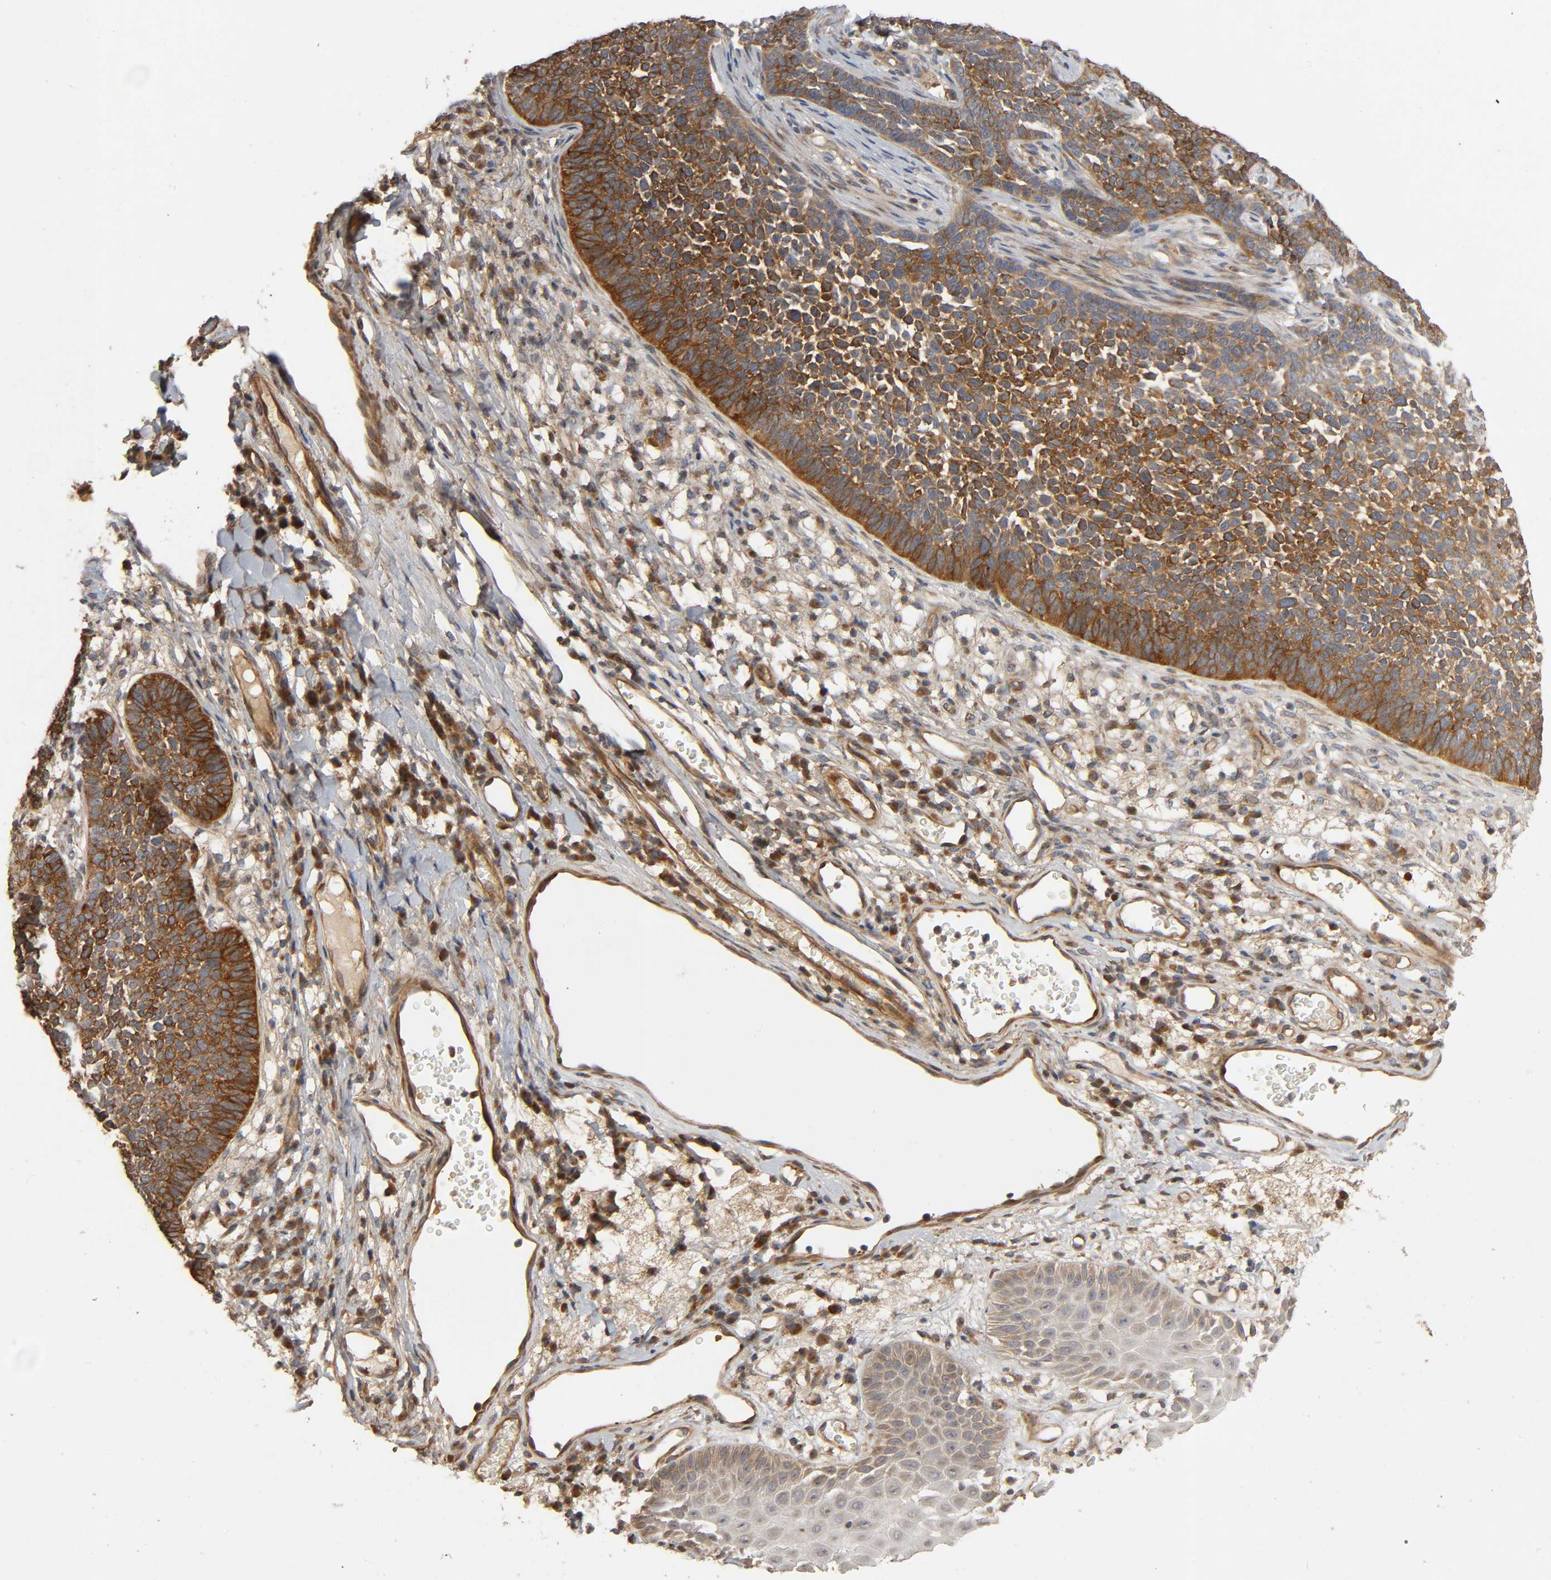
{"staining": {"intensity": "strong", "quantity": "25%-75%", "location": "cytoplasmic/membranous"}, "tissue": "skin cancer", "cell_type": "Tumor cells", "image_type": "cancer", "snomed": [{"axis": "morphology", "description": "Basal cell carcinoma"}, {"axis": "topography", "description": "Skin"}], "caption": "High-power microscopy captured an IHC micrograph of skin cancer, revealing strong cytoplasmic/membranous expression in about 25%-75% of tumor cells.", "gene": "SGSM1", "patient": {"sex": "female", "age": 84}}